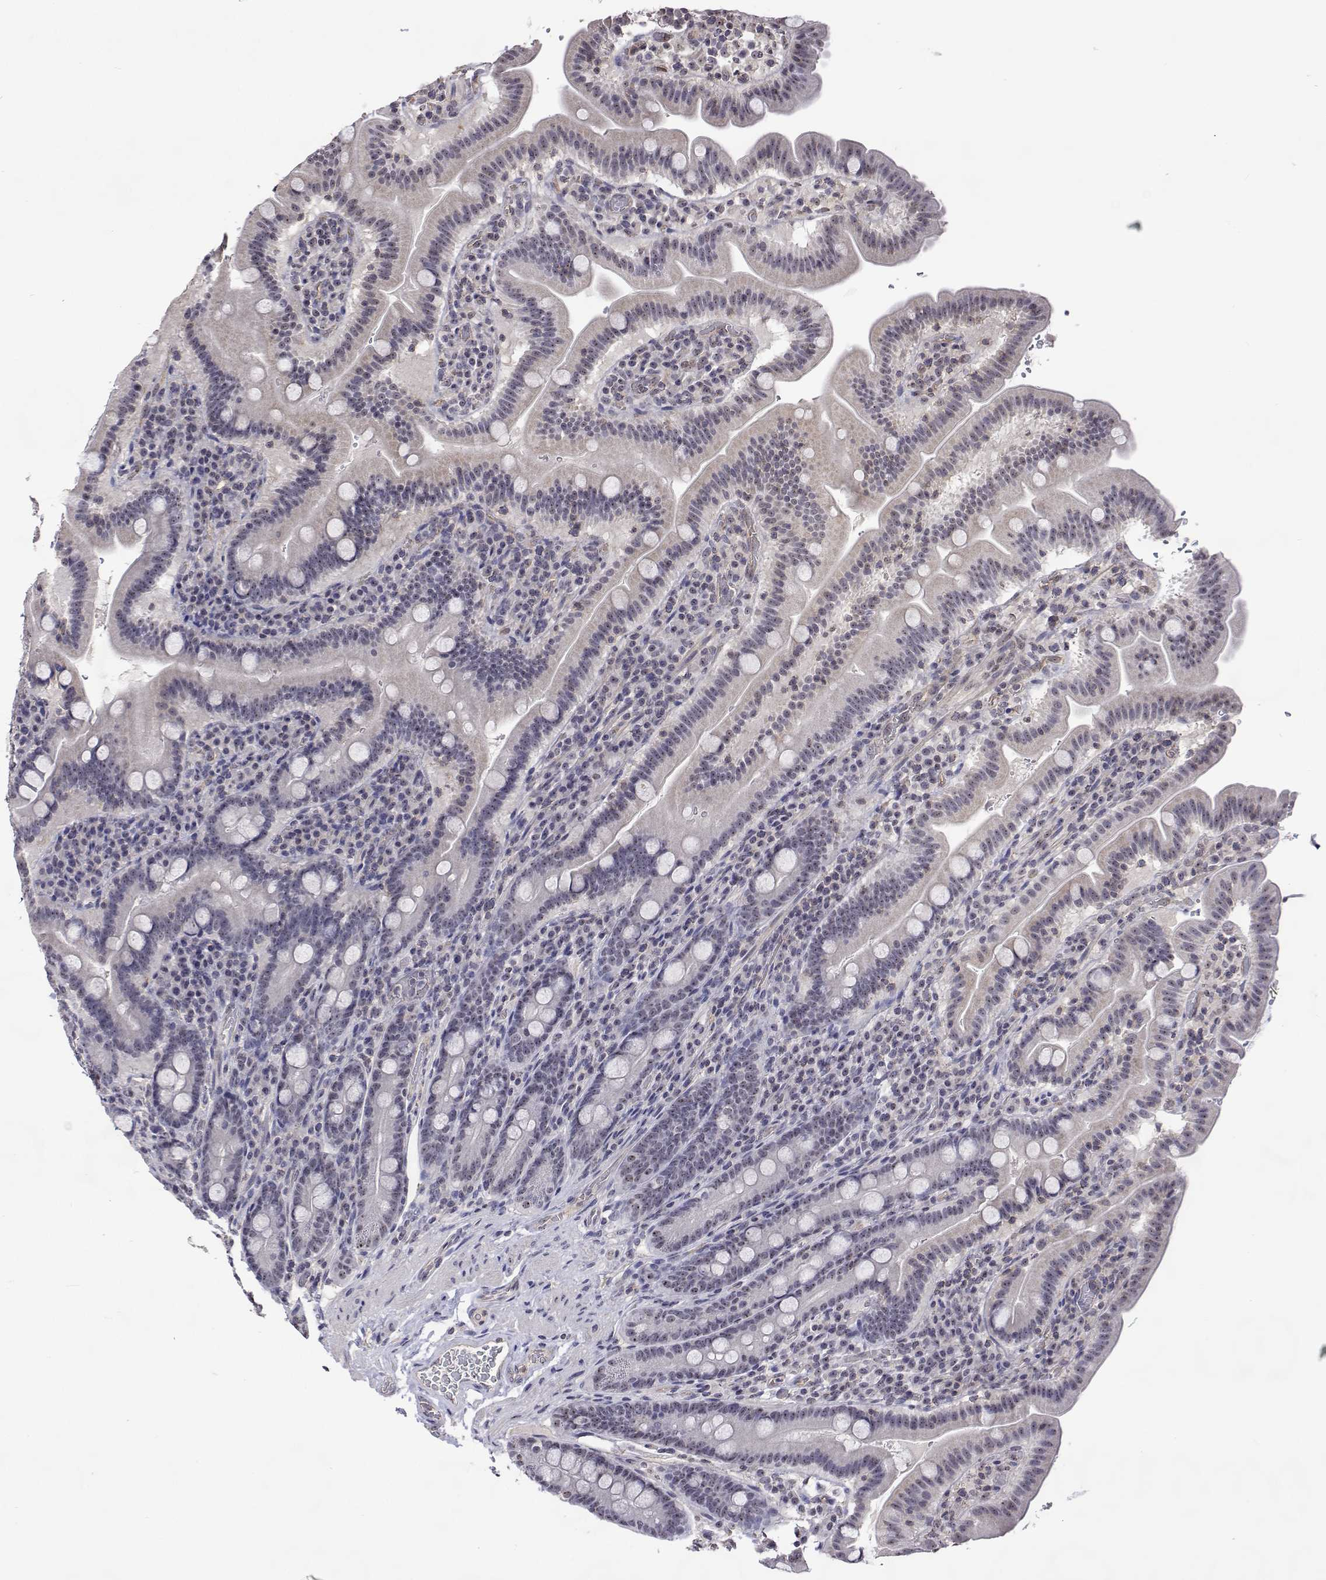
{"staining": {"intensity": "moderate", "quantity": "25%-75%", "location": "nuclear"}, "tissue": "small intestine", "cell_type": "Glandular cells", "image_type": "normal", "snomed": [{"axis": "morphology", "description": "Normal tissue, NOS"}, {"axis": "topography", "description": "Small intestine"}], "caption": "Immunohistochemical staining of benign small intestine shows moderate nuclear protein expression in about 25%-75% of glandular cells.", "gene": "NHP2", "patient": {"sex": "male", "age": 26}}